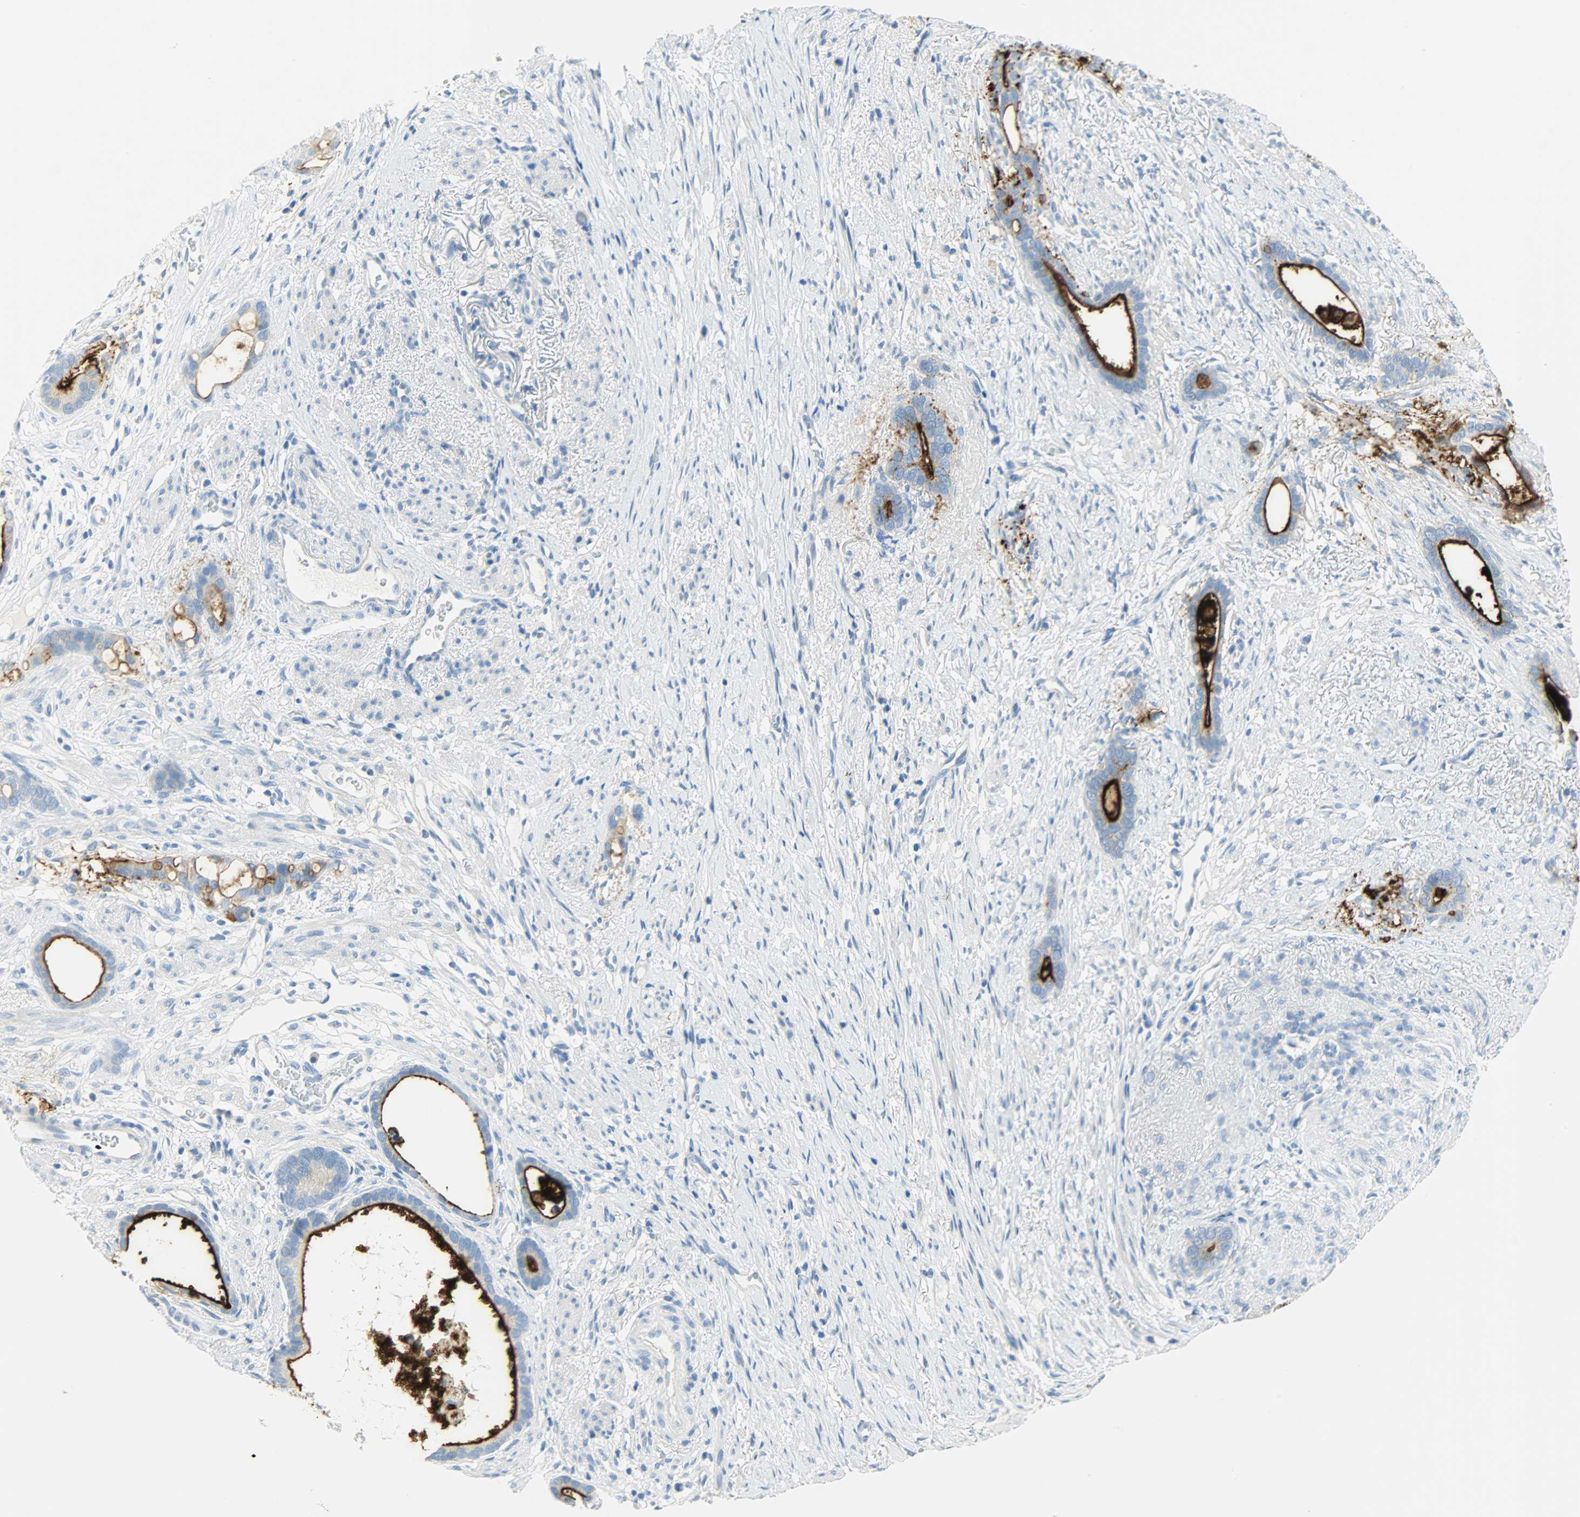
{"staining": {"intensity": "strong", "quantity": ">75%", "location": "cytoplasmic/membranous"}, "tissue": "stomach cancer", "cell_type": "Tumor cells", "image_type": "cancer", "snomed": [{"axis": "morphology", "description": "Adenocarcinoma, NOS"}, {"axis": "topography", "description": "Stomach"}], "caption": "Protein analysis of stomach cancer tissue shows strong cytoplasmic/membranous staining in approximately >75% of tumor cells.", "gene": "PROM1", "patient": {"sex": "female", "age": 75}}